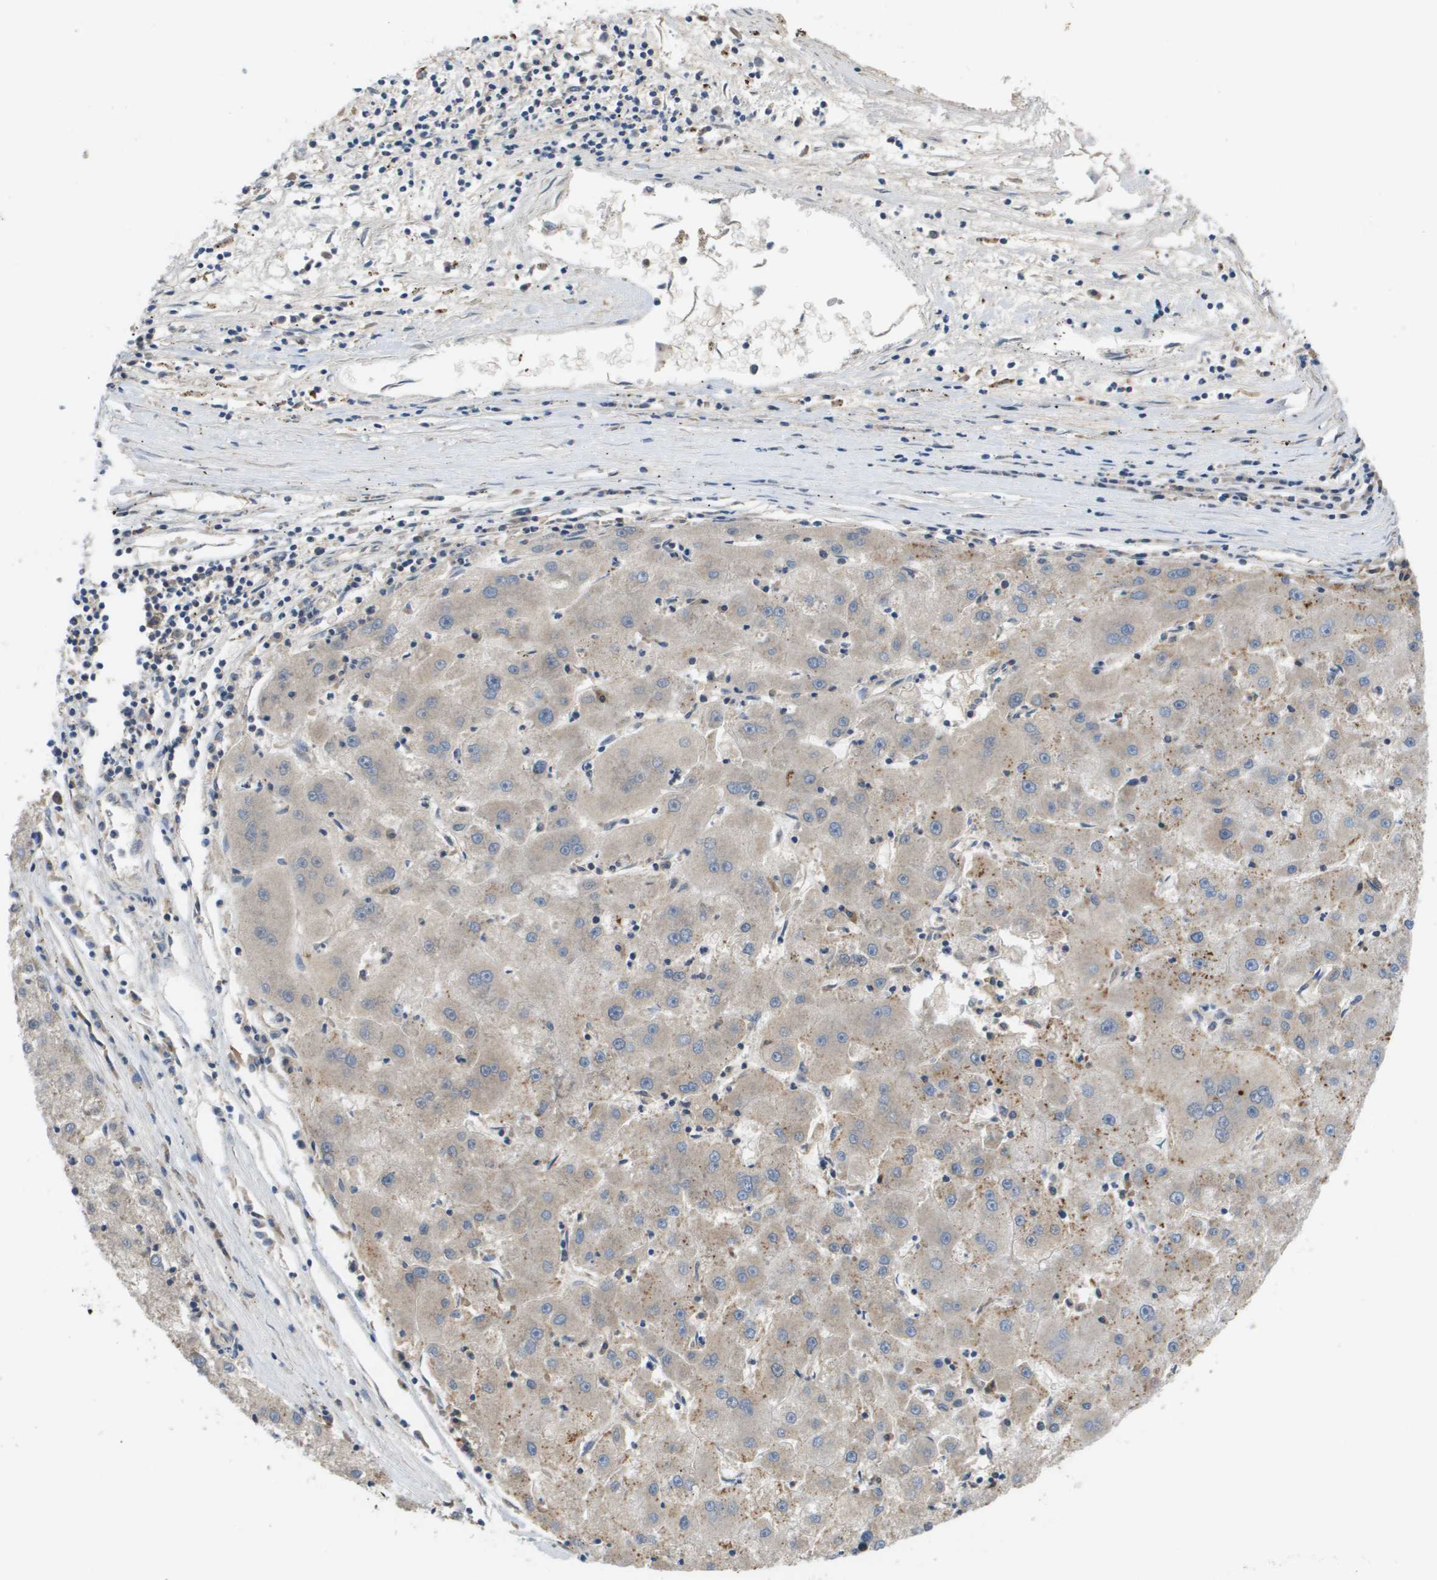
{"staining": {"intensity": "moderate", "quantity": "<25%", "location": "cytoplasmic/membranous"}, "tissue": "liver cancer", "cell_type": "Tumor cells", "image_type": "cancer", "snomed": [{"axis": "morphology", "description": "Carcinoma, Hepatocellular, NOS"}, {"axis": "topography", "description": "Liver"}], "caption": "Liver cancer (hepatocellular carcinoma) stained for a protein (brown) demonstrates moderate cytoplasmic/membranous positive expression in approximately <25% of tumor cells.", "gene": "SLC25A20", "patient": {"sex": "male", "age": 72}}